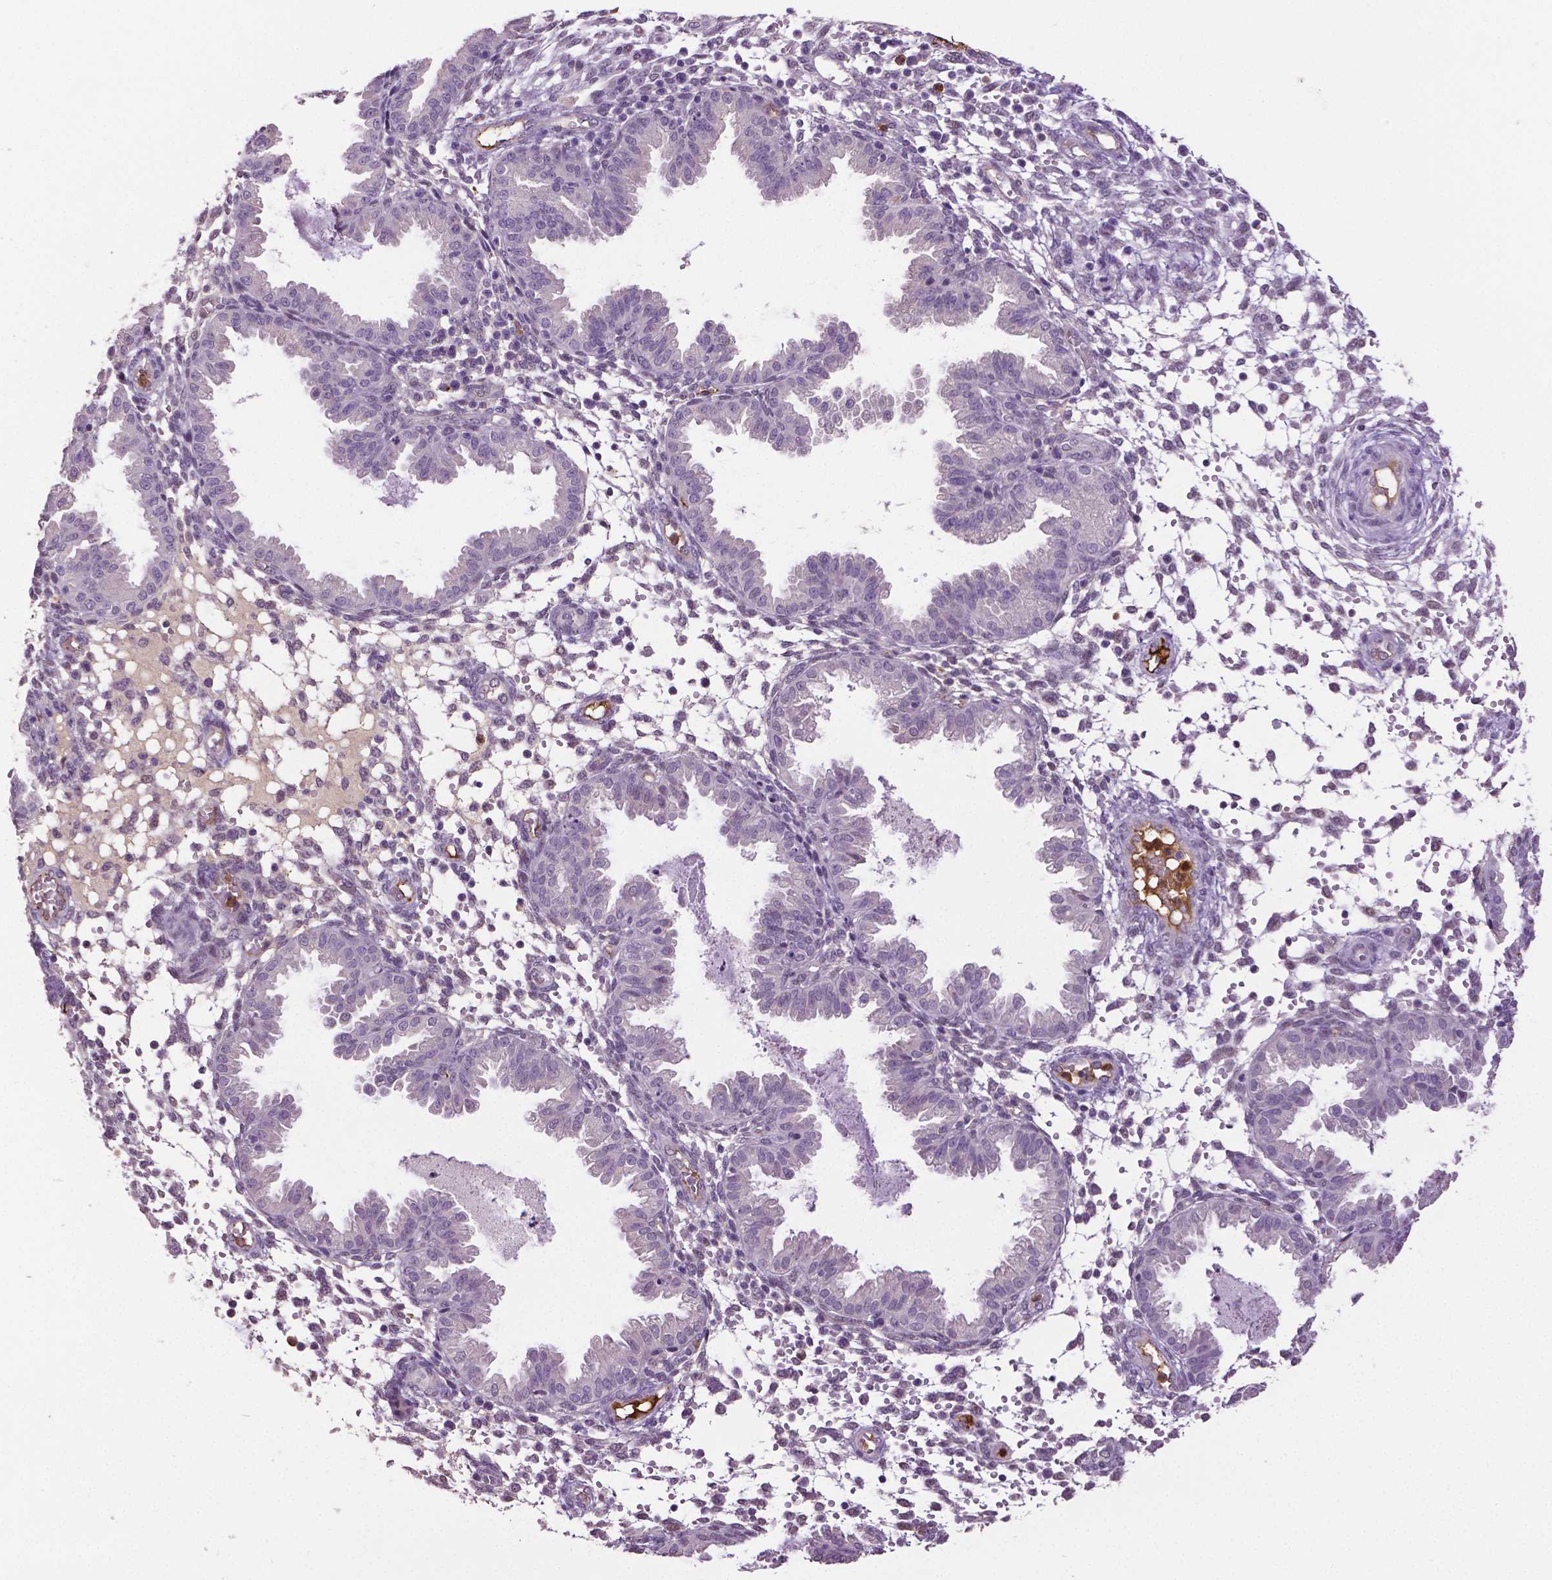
{"staining": {"intensity": "negative", "quantity": "none", "location": "none"}, "tissue": "endometrium", "cell_type": "Cells in endometrial stroma", "image_type": "normal", "snomed": [{"axis": "morphology", "description": "Normal tissue, NOS"}, {"axis": "topography", "description": "Endometrium"}], "caption": "Protein analysis of normal endometrium displays no significant positivity in cells in endometrial stroma.", "gene": "PTPN5", "patient": {"sex": "female", "age": 33}}